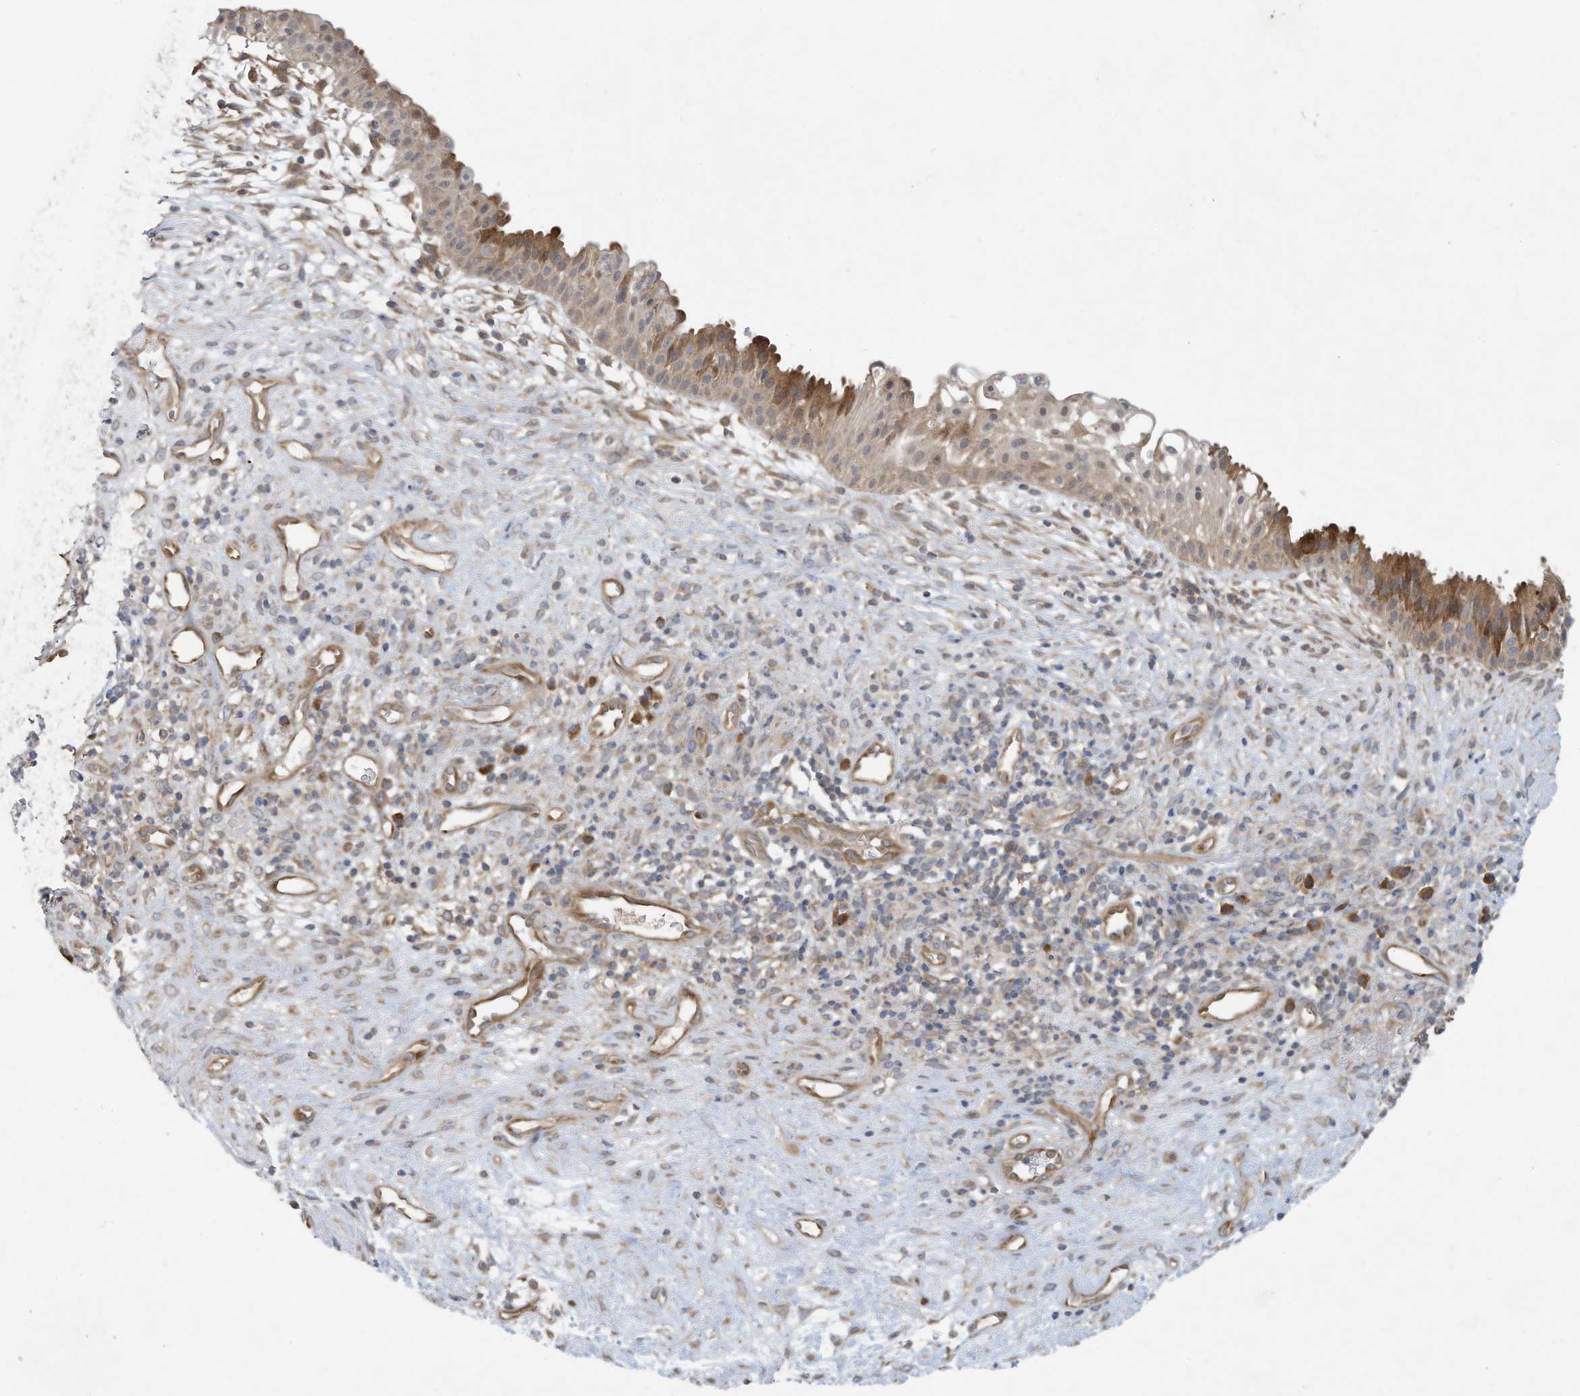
{"staining": {"intensity": "moderate", "quantity": ">75%", "location": "cytoplasmic/membranous"}, "tissue": "nasopharynx", "cell_type": "Respiratory epithelial cells", "image_type": "normal", "snomed": [{"axis": "morphology", "description": "Normal tissue, NOS"}, {"axis": "topography", "description": "Nasopharynx"}], "caption": "Brown immunohistochemical staining in normal human nasopharynx reveals moderate cytoplasmic/membranous positivity in about >75% of respiratory epithelial cells.", "gene": "USE1", "patient": {"sex": "male", "age": 22}}